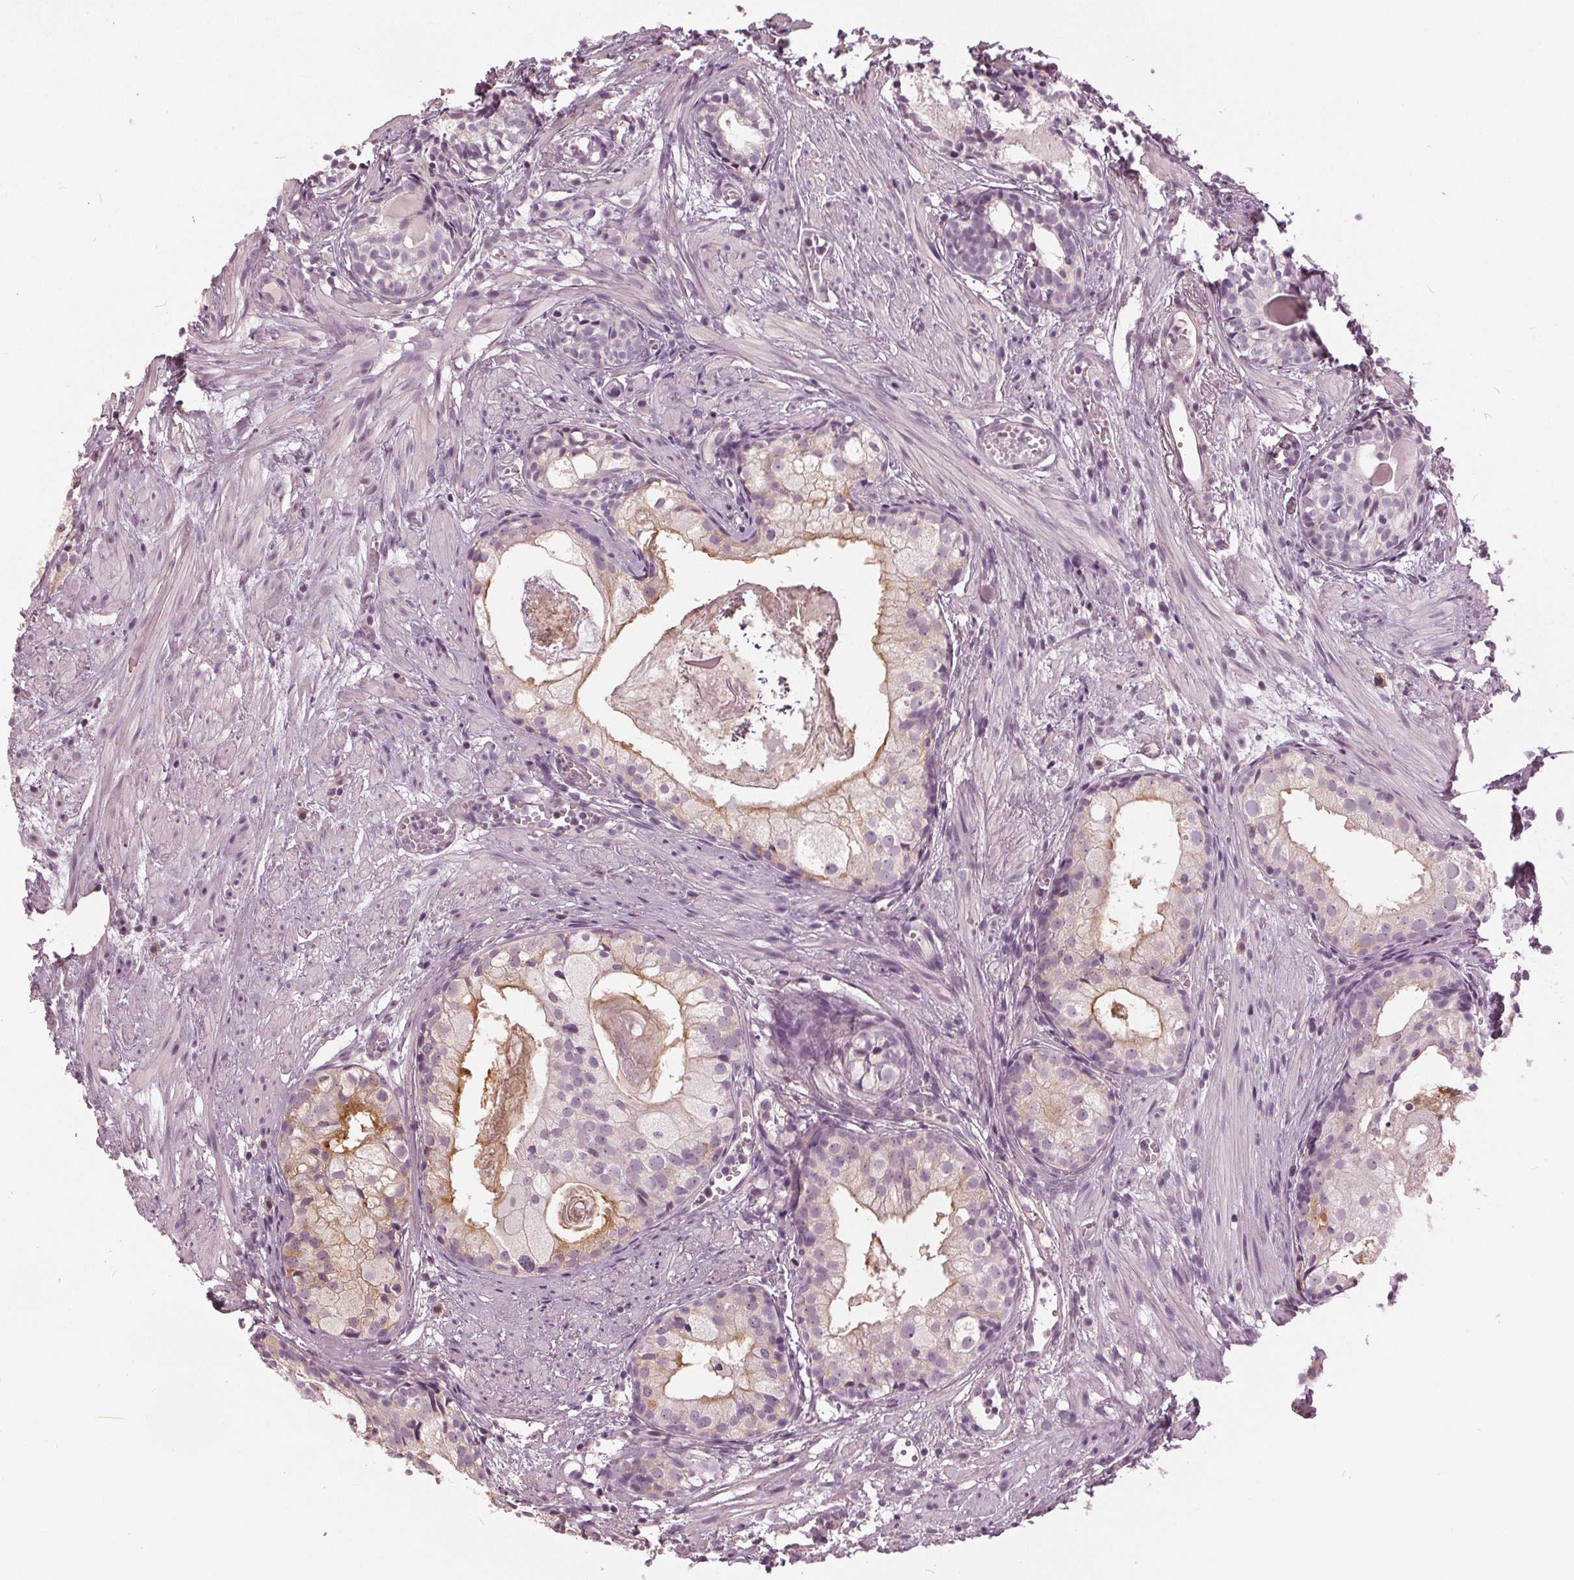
{"staining": {"intensity": "moderate", "quantity": "<25%", "location": "cytoplasmic/membranous"}, "tissue": "prostate cancer", "cell_type": "Tumor cells", "image_type": "cancer", "snomed": [{"axis": "morphology", "description": "Adenocarcinoma, High grade"}, {"axis": "topography", "description": "Prostate"}], "caption": "Brown immunohistochemical staining in prostate adenocarcinoma (high-grade) demonstrates moderate cytoplasmic/membranous expression in approximately <25% of tumor cells.", "gene": "KLK13", "patient": {"sex": "male", "age": 85}}